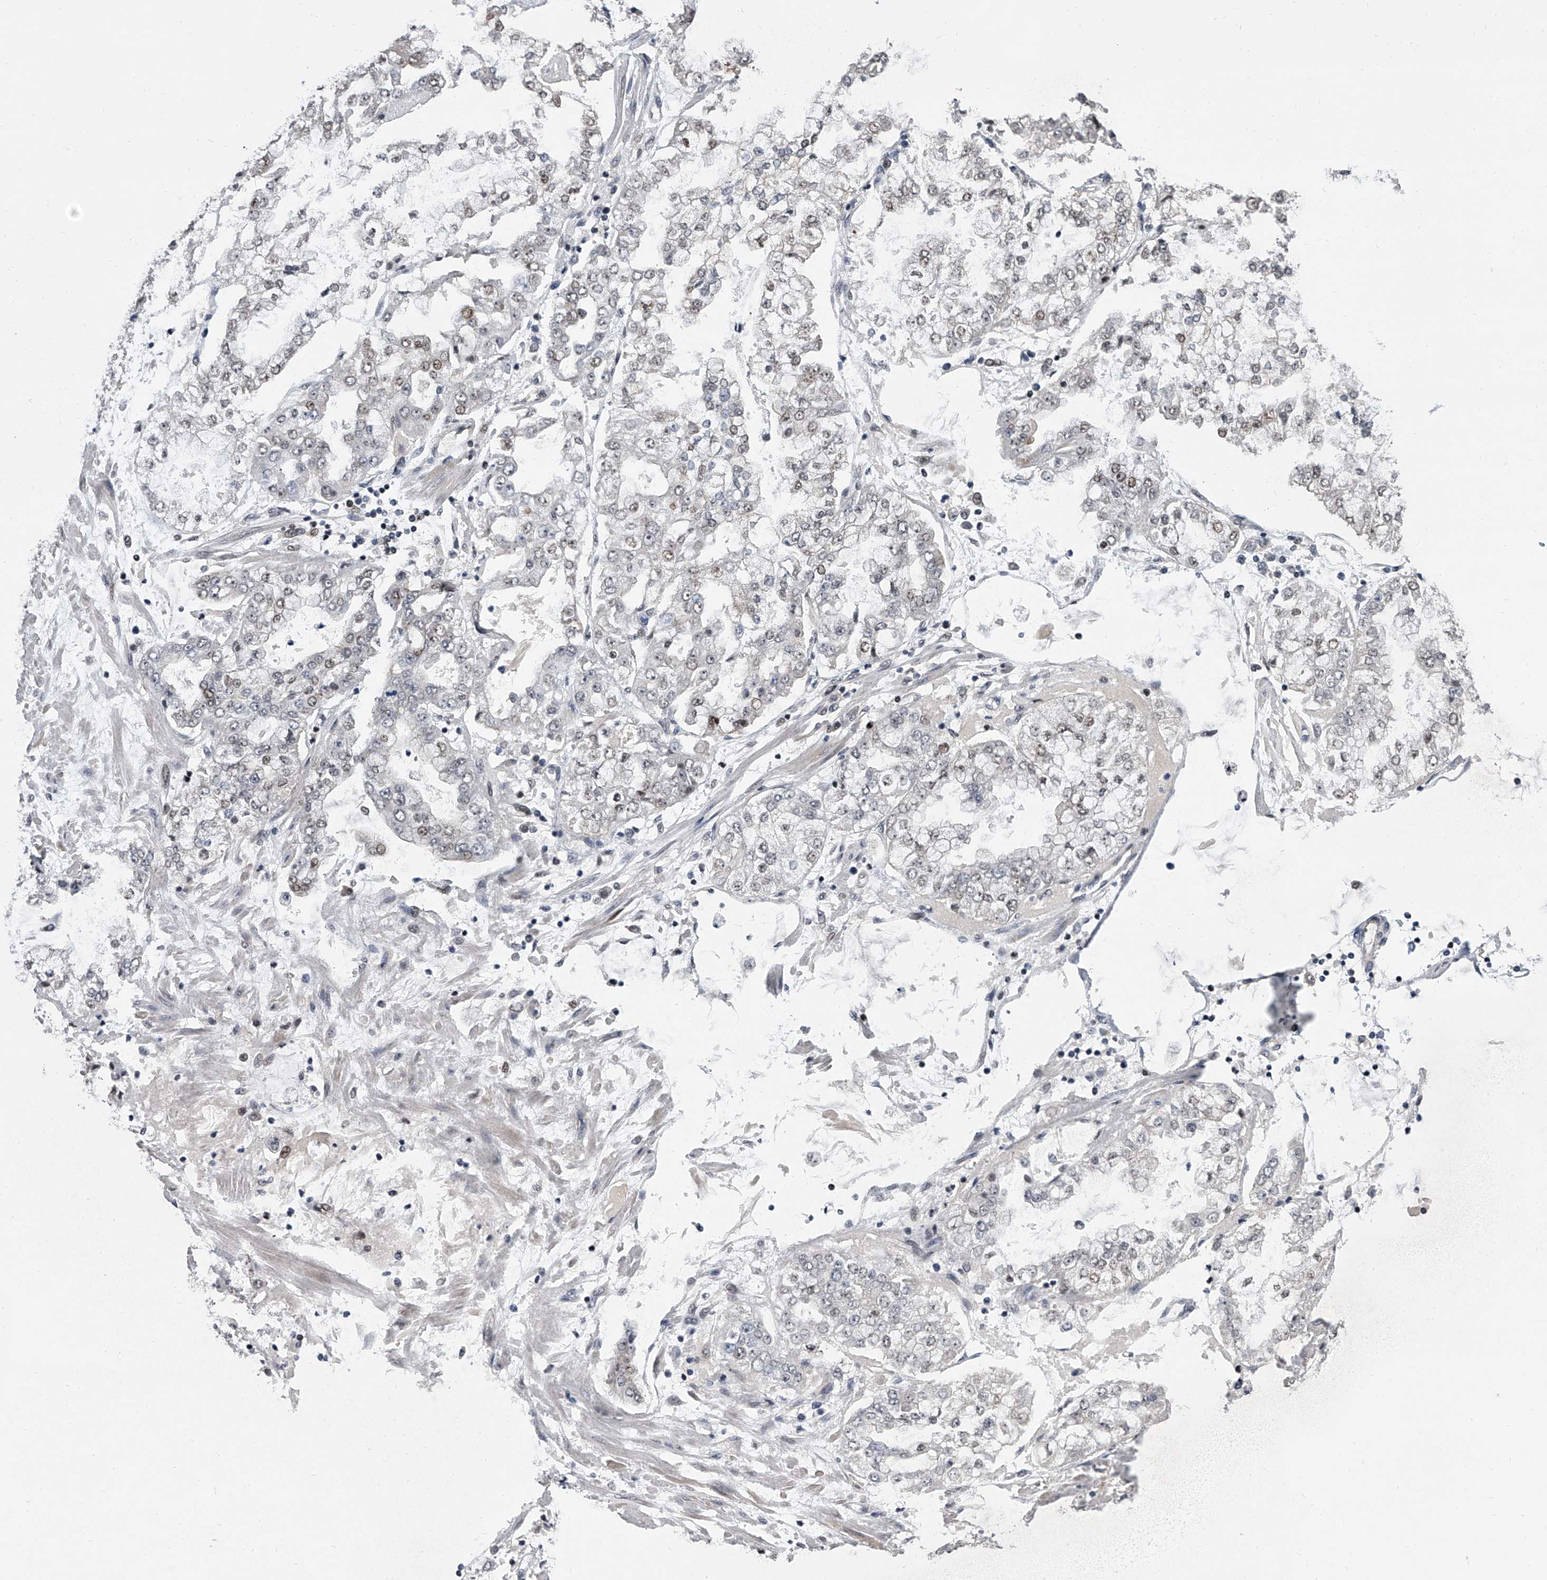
{"staining": {"intensity": "negative", "quantity": "none", "location": "none"}, "tissue": "stomach cancer", "cell_type": "Tumor cells", "image_type": "cancer", "snomed": [{"axis": "morphology", "description": "Adenocarcinoma, NOS"}, {"axis": "topography", "description": "Stomach"}], "caption": "High power microscopy micrograph of an immunohistochemistry histopathology image of adenocarcinoma (stomach), revealing no significant expression in tumor cells.", "gene": "ZNF426", "patient": {"sex": "male", "age": 76}}